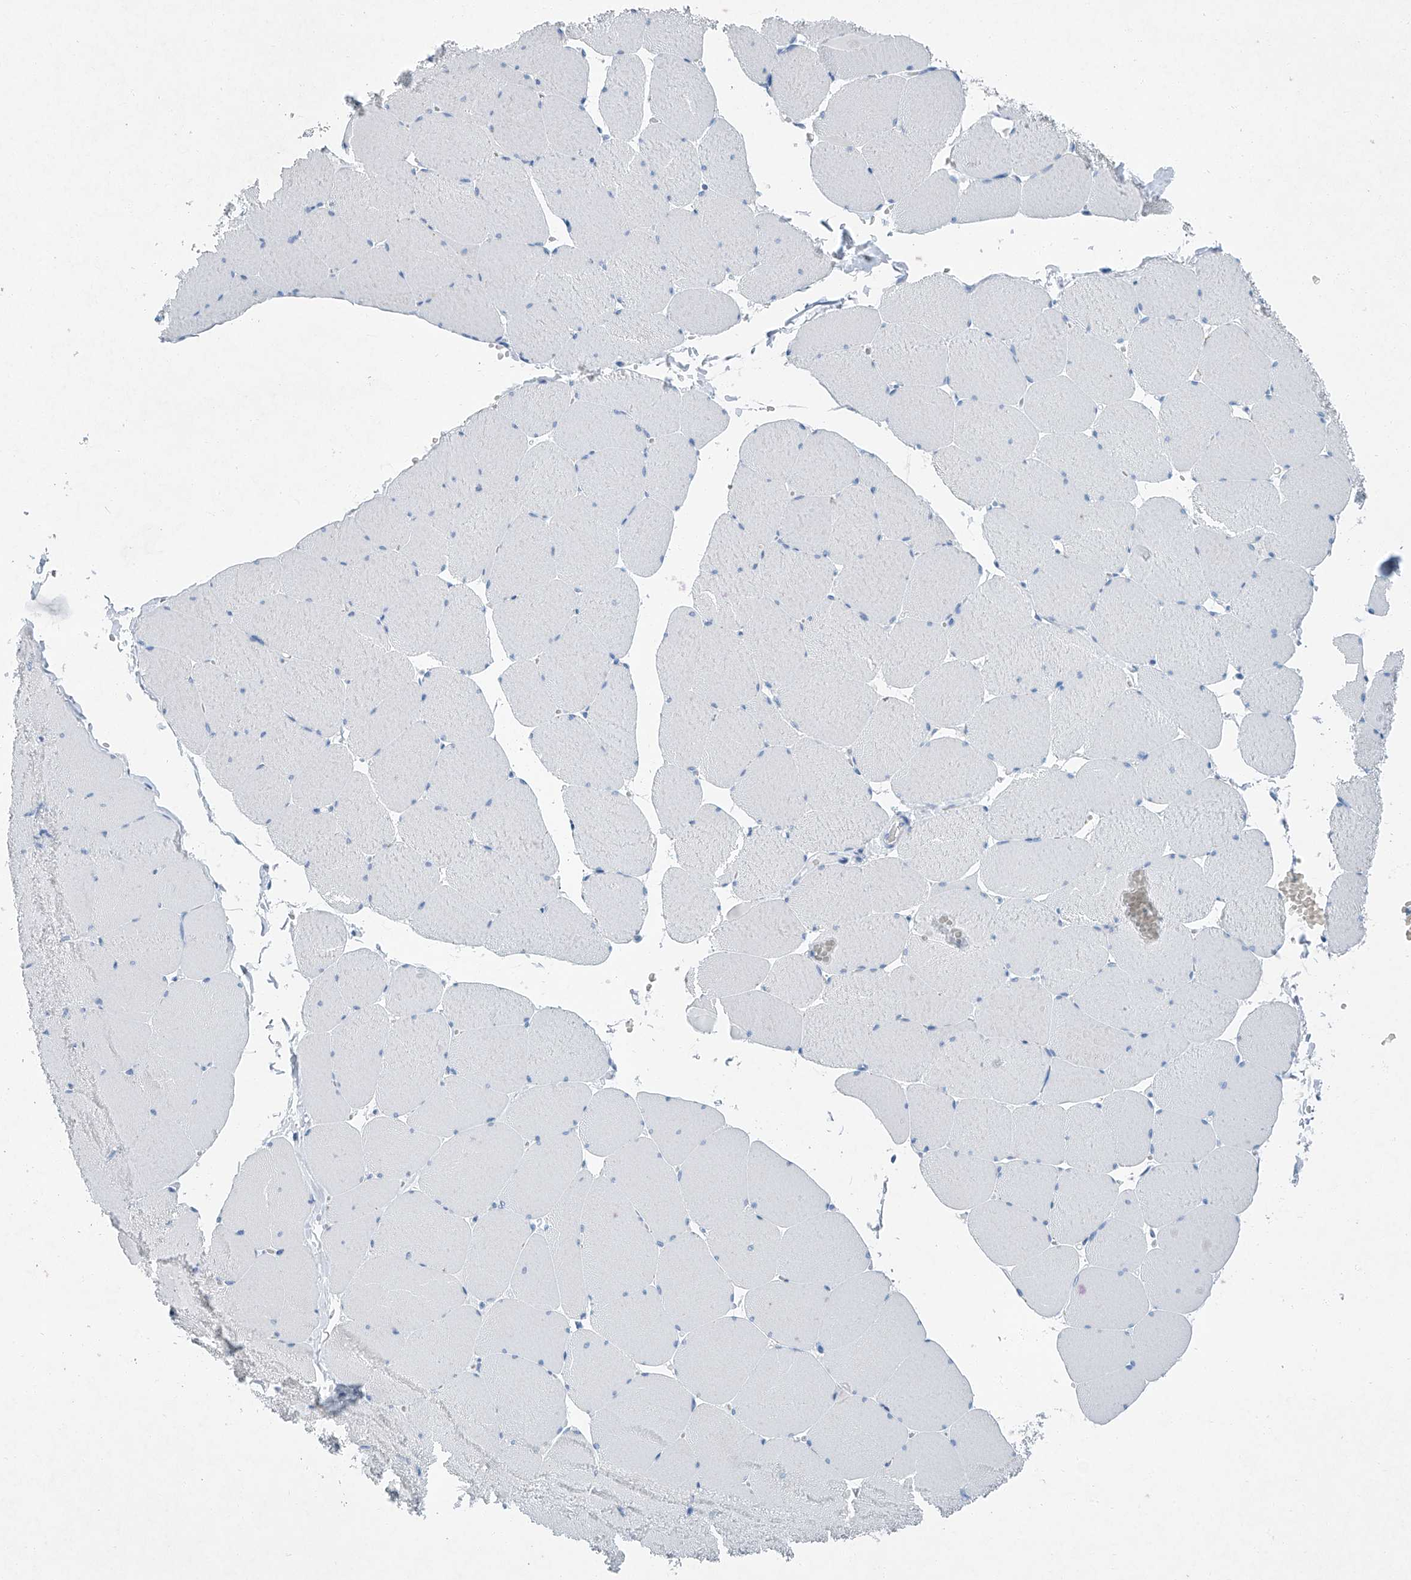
{"staining": {"intensity": "negative", "quantity": "none", "location": "none"}, "tissue": "skeletal muscle", "cell_type": "Myocytes", "image_type": "normal", "snomed": [{"axis": "morphology", "description": "Normal tissue, NOS"}, {"axis": "topography", "description": "Skeletal muscle"}, {"axis": "topography", "description": "Head-Neck"}], "caption": "DAB (3,3'-diaminobenzidine) immunohistochemical staining of normal human skeletal muscle demonstrates no significant expression in myocytes.", "gene": "CYP2A7", "patient": {"sex": "male", "age": 66}}